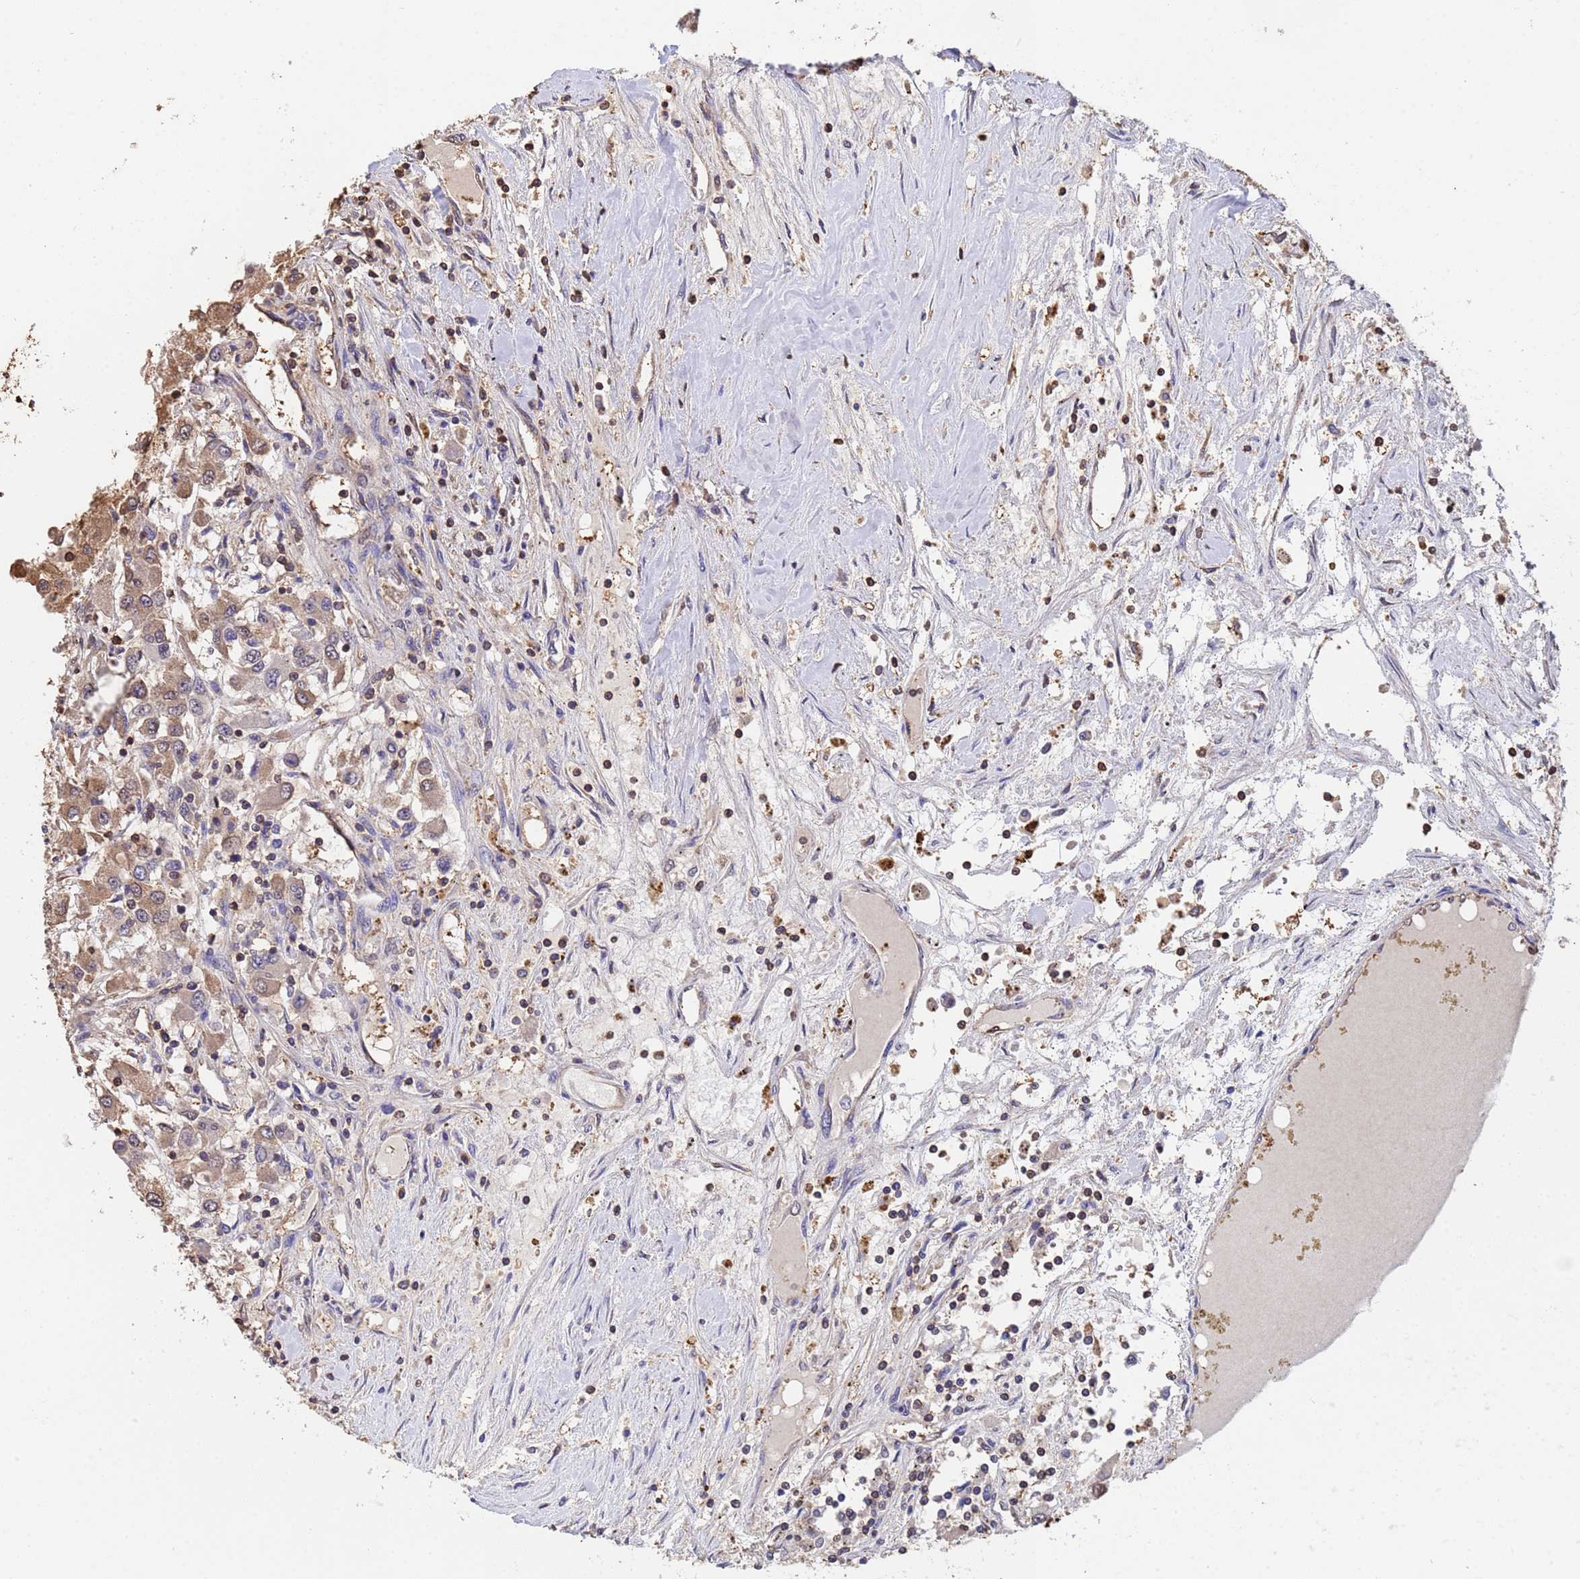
{"staining": {"intensity": "weak", "quantity": "<25%", "location": "cytoplasmic/membranous"}, "tissue": "renal cancer", "cell_type": "Tumor cells", "image_type": "cancer", "snomed": [{"axis": "morphology", "description": "Adenocarcinoma, NOS"}, {"axis": "topography", "description": "Kidney"}], "caption": "The immunohistochemistry micrograph has no significant expression in tumor cells of renal adenocarcinoma tissue. (Immunohistochemistry, brightfield microscopy, high magnification).", "gene": "SUMO4", "patient": {"sex": "female", "age": 67}}